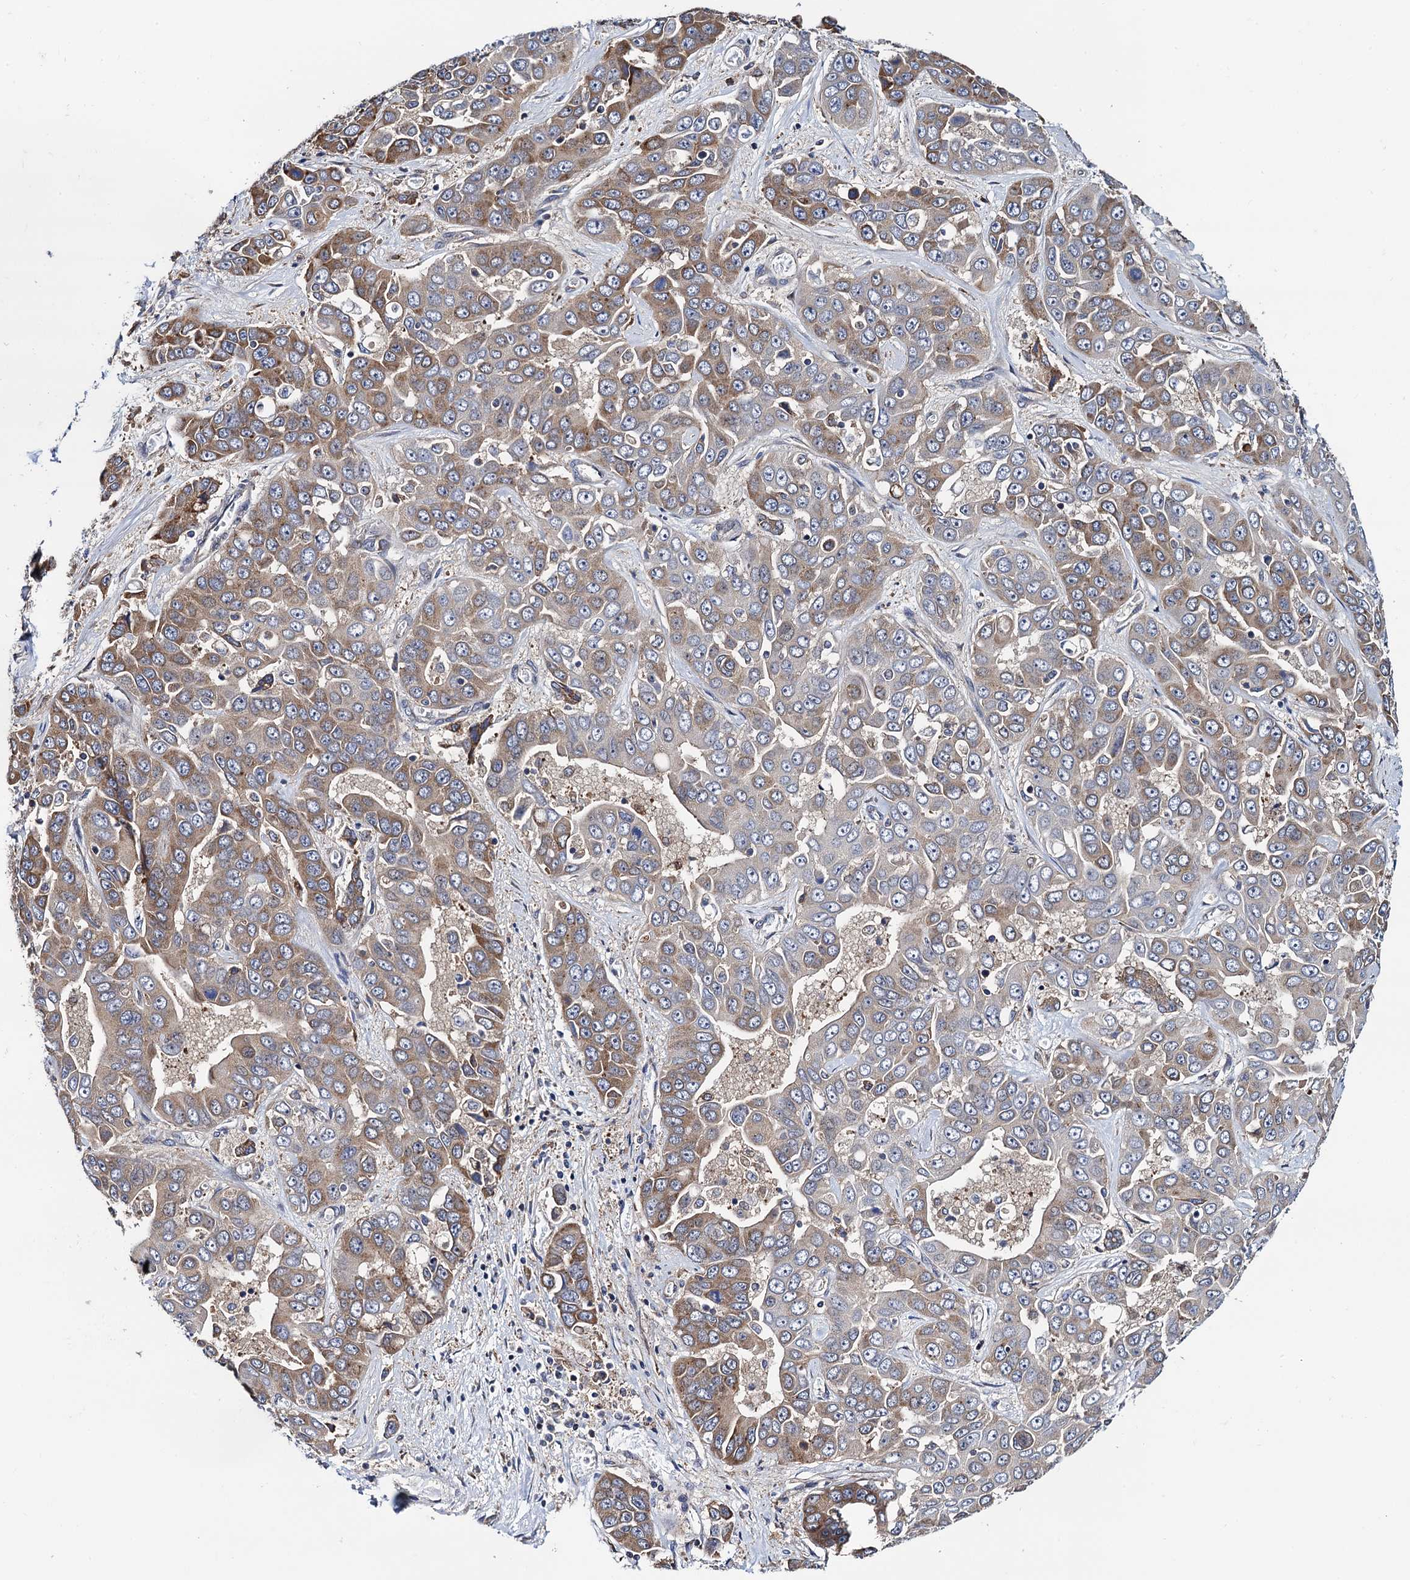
{"staining": {"intensity": "moderate", "quantity": "25%-75%", "location": "cytoplasmic/membranous"}, "tissue": "liver cancer", "cell_type": "Tumor cells", "image_type": "cancer", "snomed": [{"axis": "morphology", "description": "Cholangiocarcinoma"}, {"axis": "topography", "description": "Liver"}], "caption": "Immunohistochemical staining of human liver cholangiocarcinoma demonstrates medium levels of moderate cytoplasmic/membranous protein expression in approximately 25%-75% of tumor cells. The staining is performed using DAB (3,3'-diaminobenzidine) brown chromogen to label protein expression. The nuclei are counter-stained blue using hematoxylin.", "gene": "PGLS", "patient": {"sex": "female", "age": 52}}